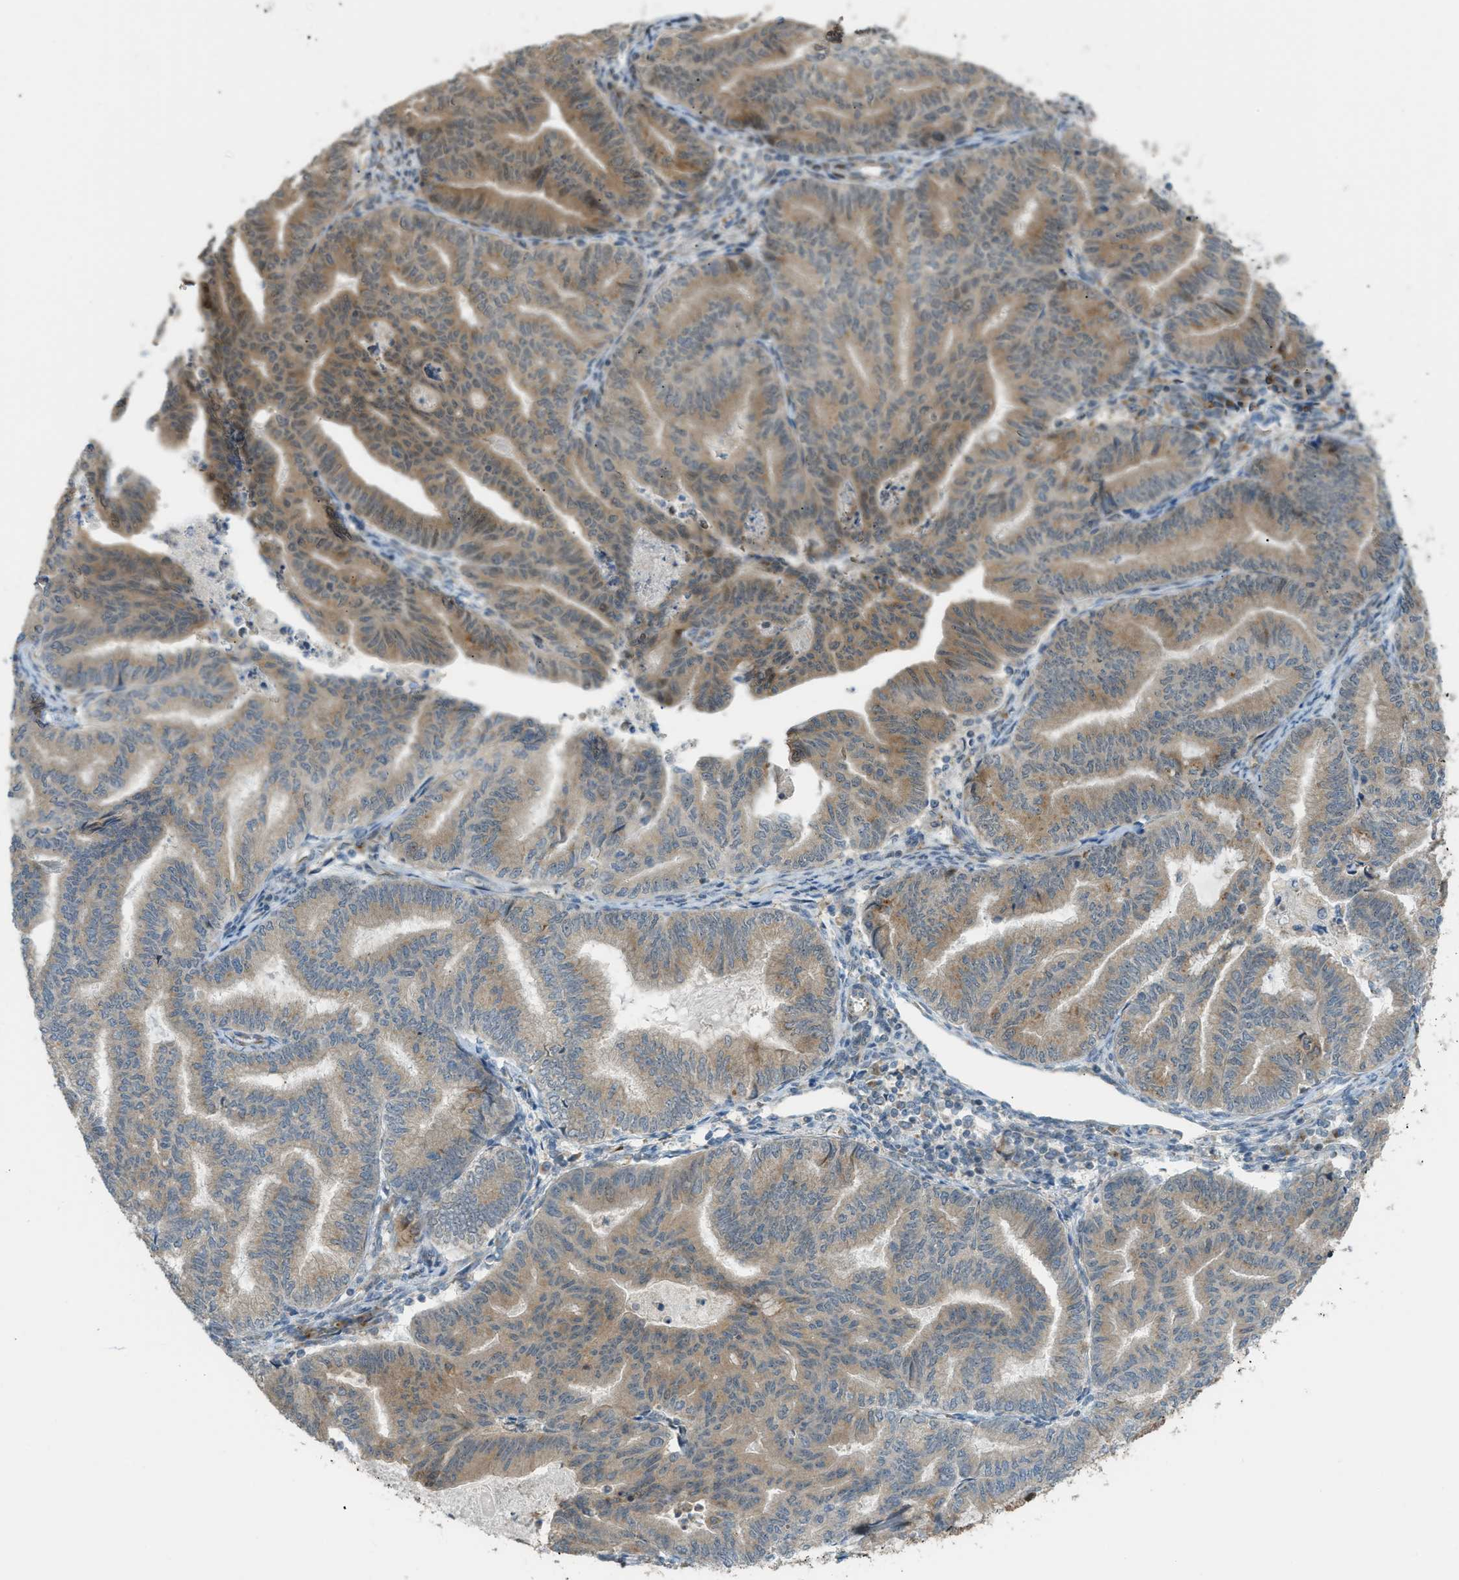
{"staining": {"intensity": "moderate", "quantity": ">75%", "location": "cytoplasmic/membranous"}, "tissue": "endometrial cancer", "cell_type": "Tumor cells", "image_type": "cancer", "snomed": [{"axis": "morphology", "description": "Adenocarcinoma, NOS"}, {"axis": "topography", "description": "Endometrium"}], "caption": "A medium amount of moderate cytoplasmic/membranous positivity is appreciated in about >75% of tumor cells in endometrial adenocarcinoma tissue.", "gene": "CCDC186", "patient": {"sex": "female", "age": 79}}